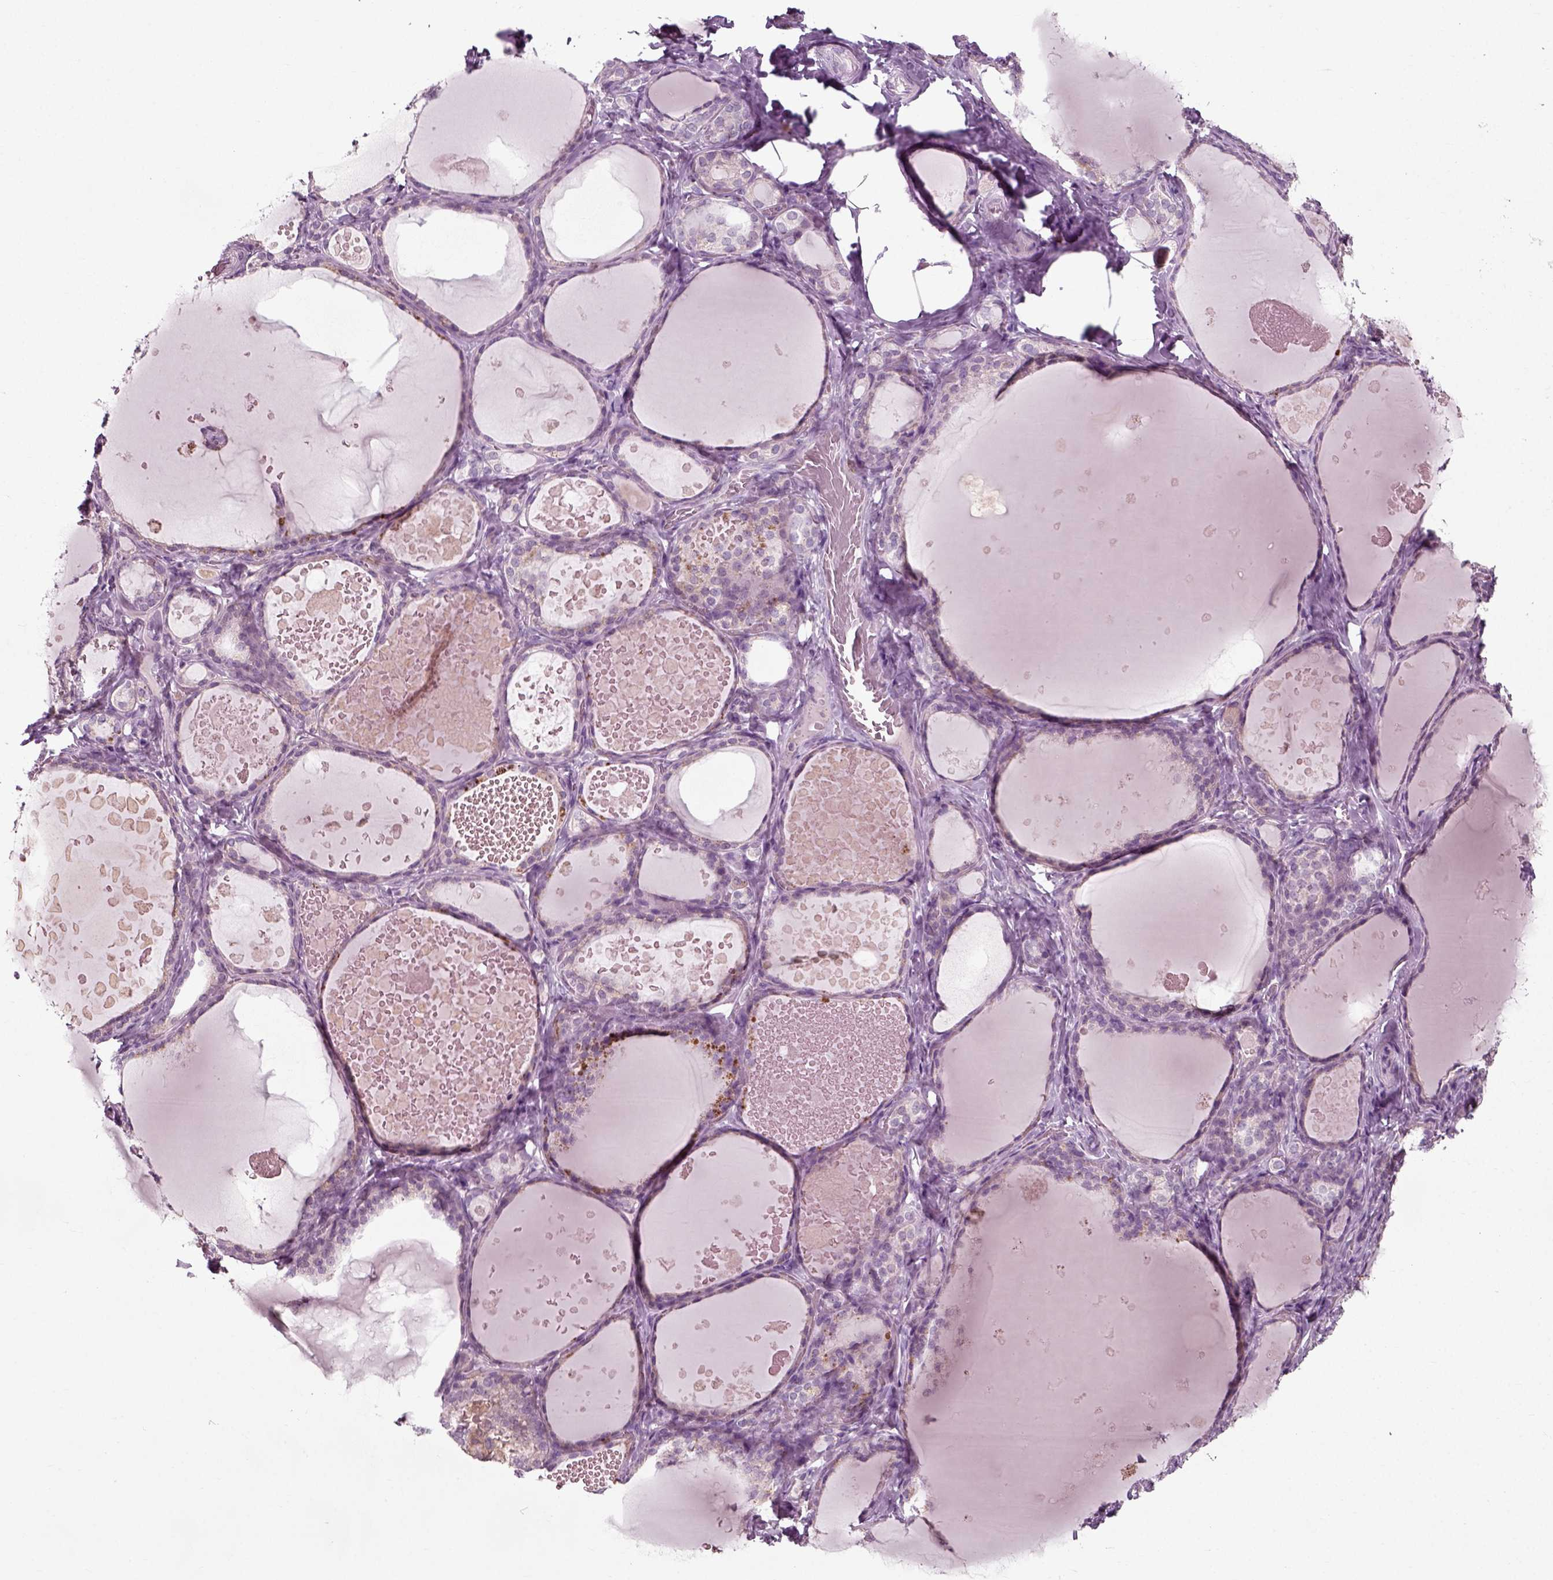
{"staining": {"intensity": "negative", "quantity": "none", "location": "none"}, "tissue": "thyroid gland", "cell_type": "Glandular cells", "image_type": "normal", "snomed": [{"axis": "morphology", "description": "Normal tissue, NOS"}, {"axis": "topography", "description": "Thyroid gland"}], "caption": "This is an immunohistochemistry (IHC) image of normal human thyroid gland. There is no expression in glandular cells.", "gene": "RND2", "patient": {"sex": "female", "age": 56}}